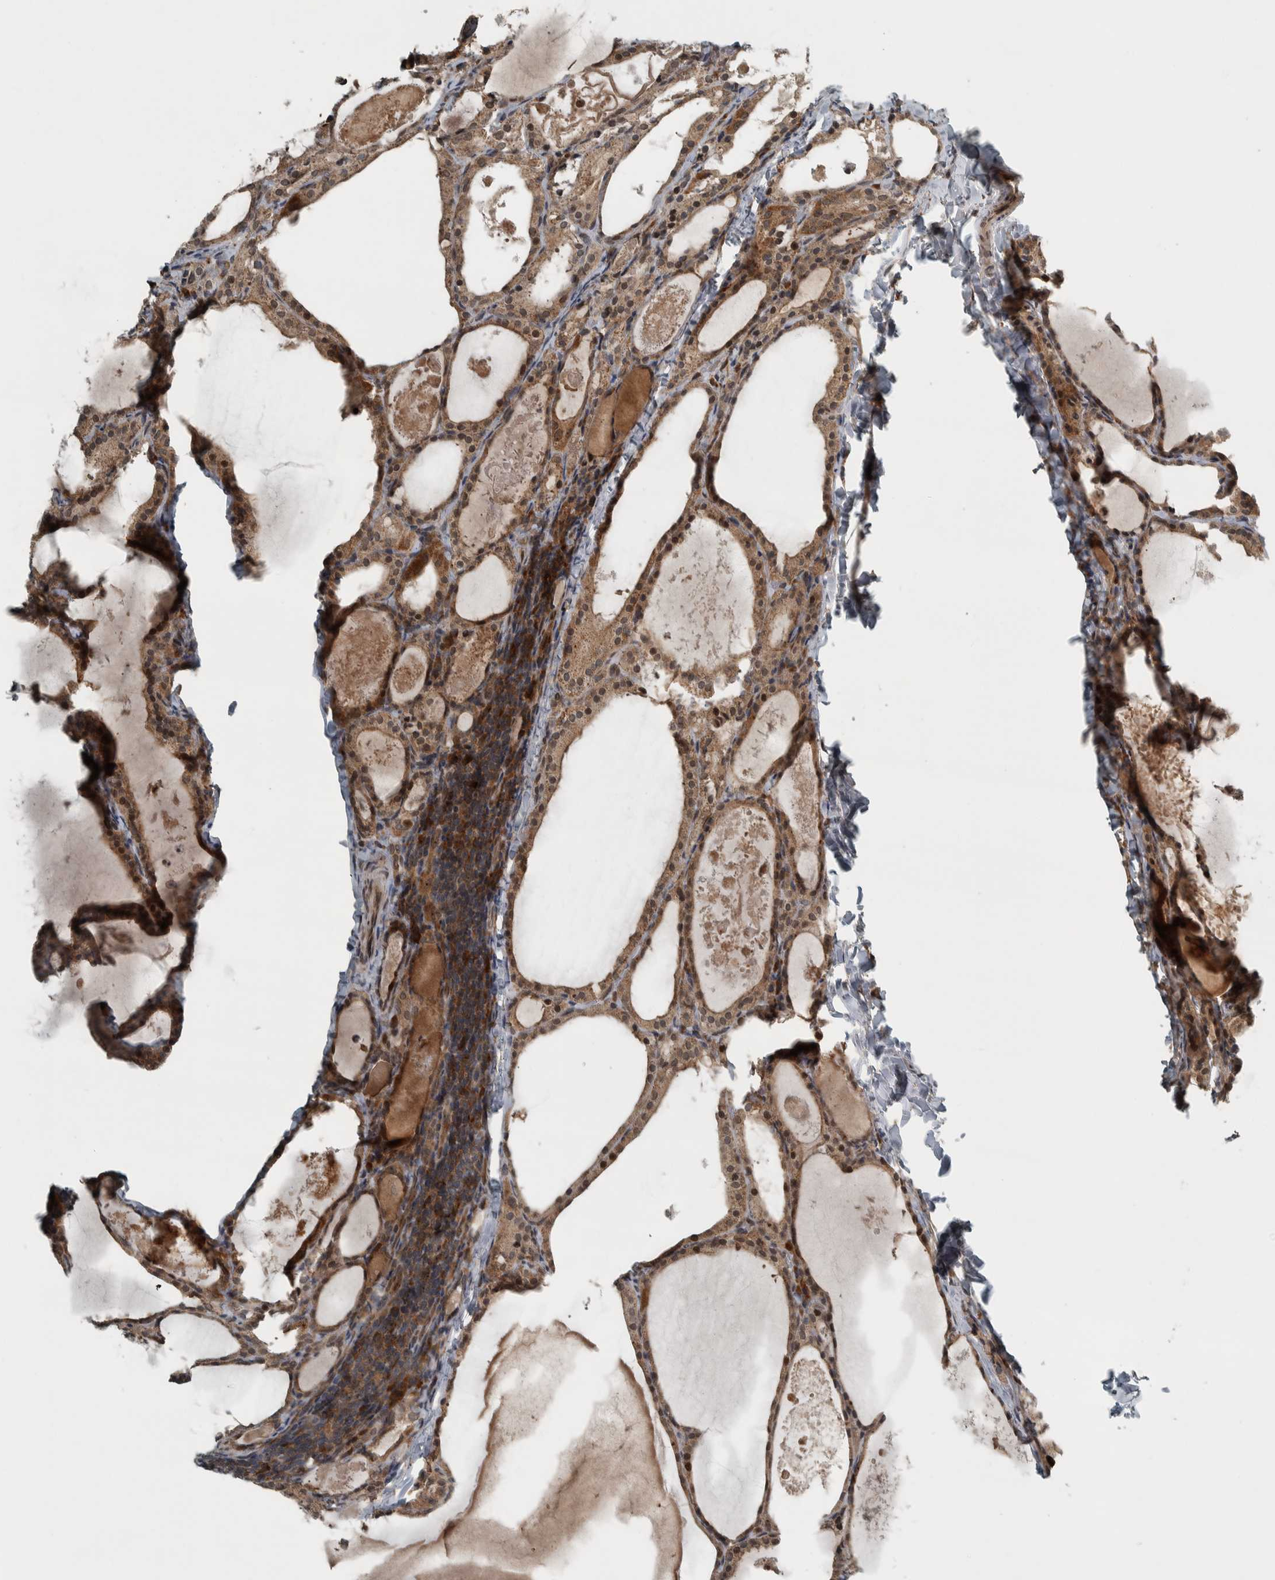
{"staining": {"intensity": "moderate", "quantity": ">75%", "location": "cytoplasmic/membranous,nuclear"}, "tissue": "thyroid cancer", "cell_type": "Tumor cells", "image_type": "cancer", "snomed": [{"axis": "morphology", "description": "Papillary adenocarcinoma, NOS"}, {"axis": "topography", "description": "Thyroid gland"}], "caption": "Brown immunohistochemical staining in human papillary adenocarcinoma (thyroid) displays moderate cytoplasmic/membranous and nuclear staining in about >75% of tumor cells.", "gene": "XPO5", "patient": {"sex": "female", "age": 42}}